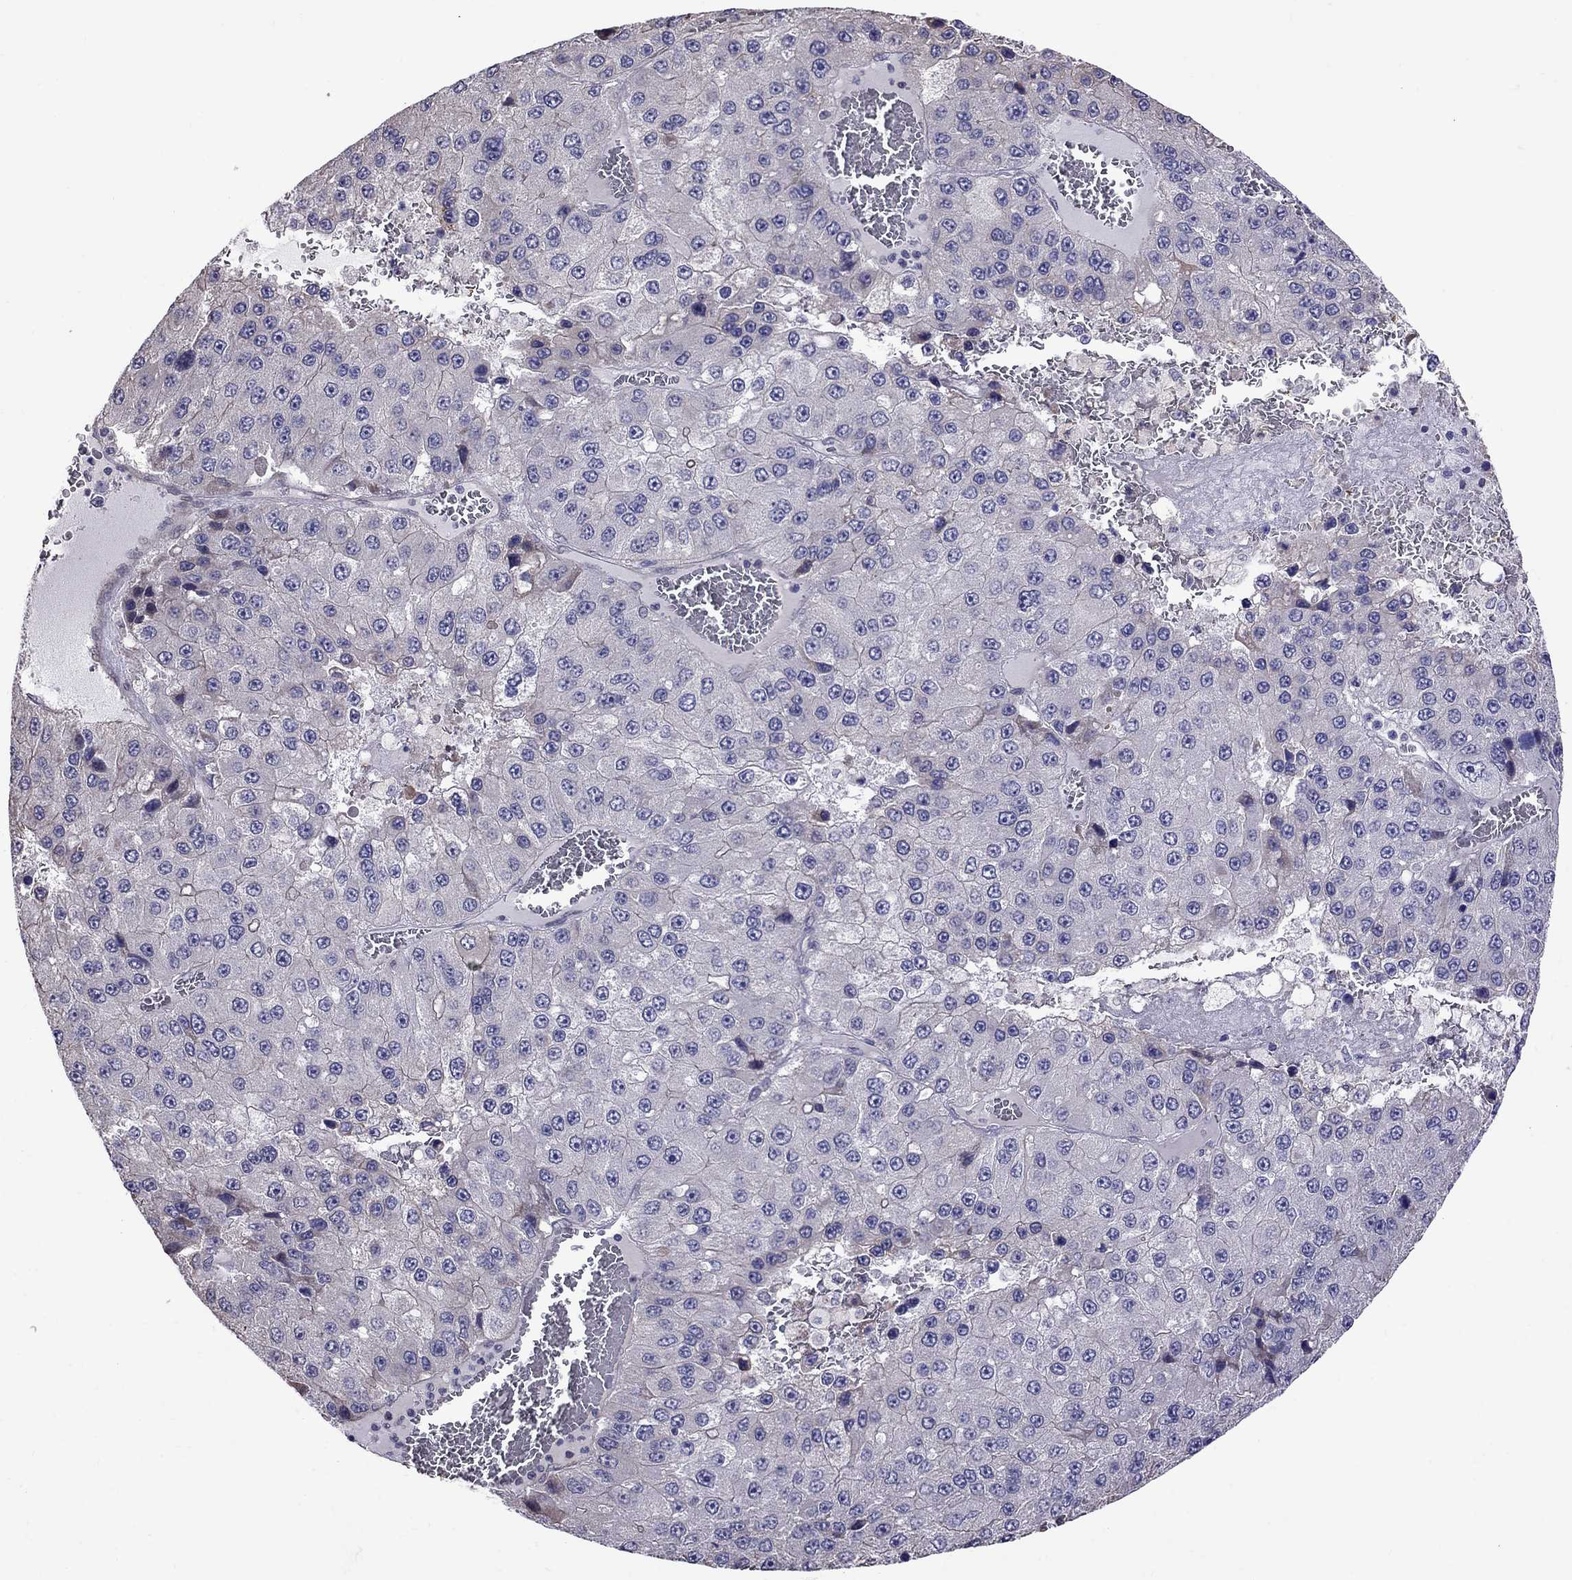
{"staining": {"intensity": "negative", "quantity": "none", "location": "none"}, "tissue": "liver cancer", "cell_type": "Tumor cells", "image_type": "cancer", "snomed": [{"axis": "morphology", "description": "Carcinoma, Hepatocellular, NOS"}, {"axis": "topography", "description": "Liver"}], "caption": "Liver cancer (hepatocellular carcinoma) was stained to show a protein in brown. There is no significant expression in tumor cells. The staining is performed using DAB (3,3'-diaminobenzidine) brown chromogen with nuclei counter-stained in using hematoxylin.", "gene": "ADAM28", "patient": {"sex": "female", "age": 73}}